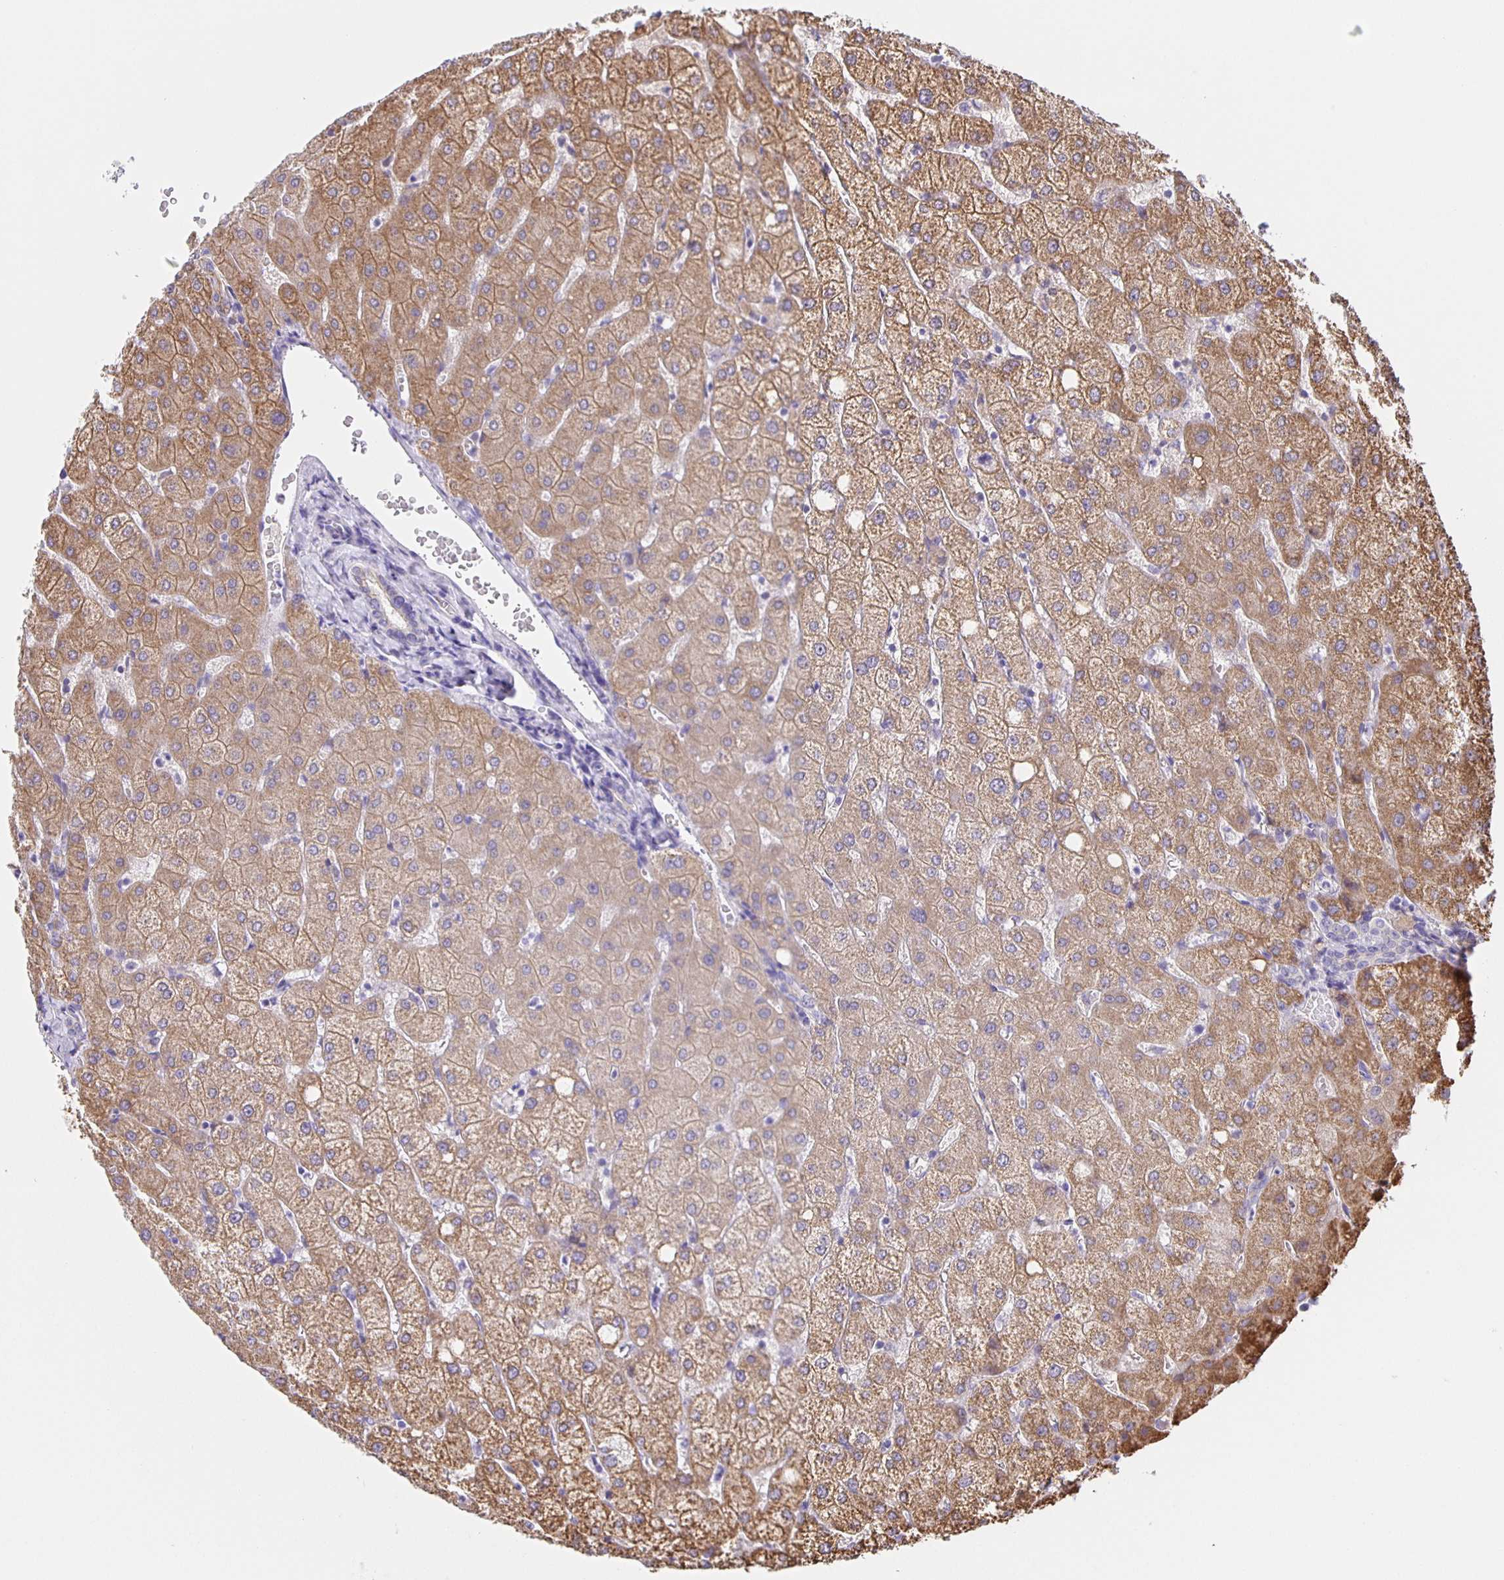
{"staining": {"intensity": "negative", "quantity": "none", "location": "none"}, "tissue": "liver", "cell_type": "Cholangiocytes", "image_type": "normal", "snomed": [{"axis": "morphology", "description": "Normal tissue, NOS"}, {"axis": "topography", "description": "Liver"}], "caption": "Immunohistochemistry of normal liver shows no expression in cholangiocytes. (DAB (3,3'-diaminobenzidine) IHC visualized using brightfield microscopy, high magnification).", "gene": "JMJD4", "patient": {"sex": "female", "age": 54}}